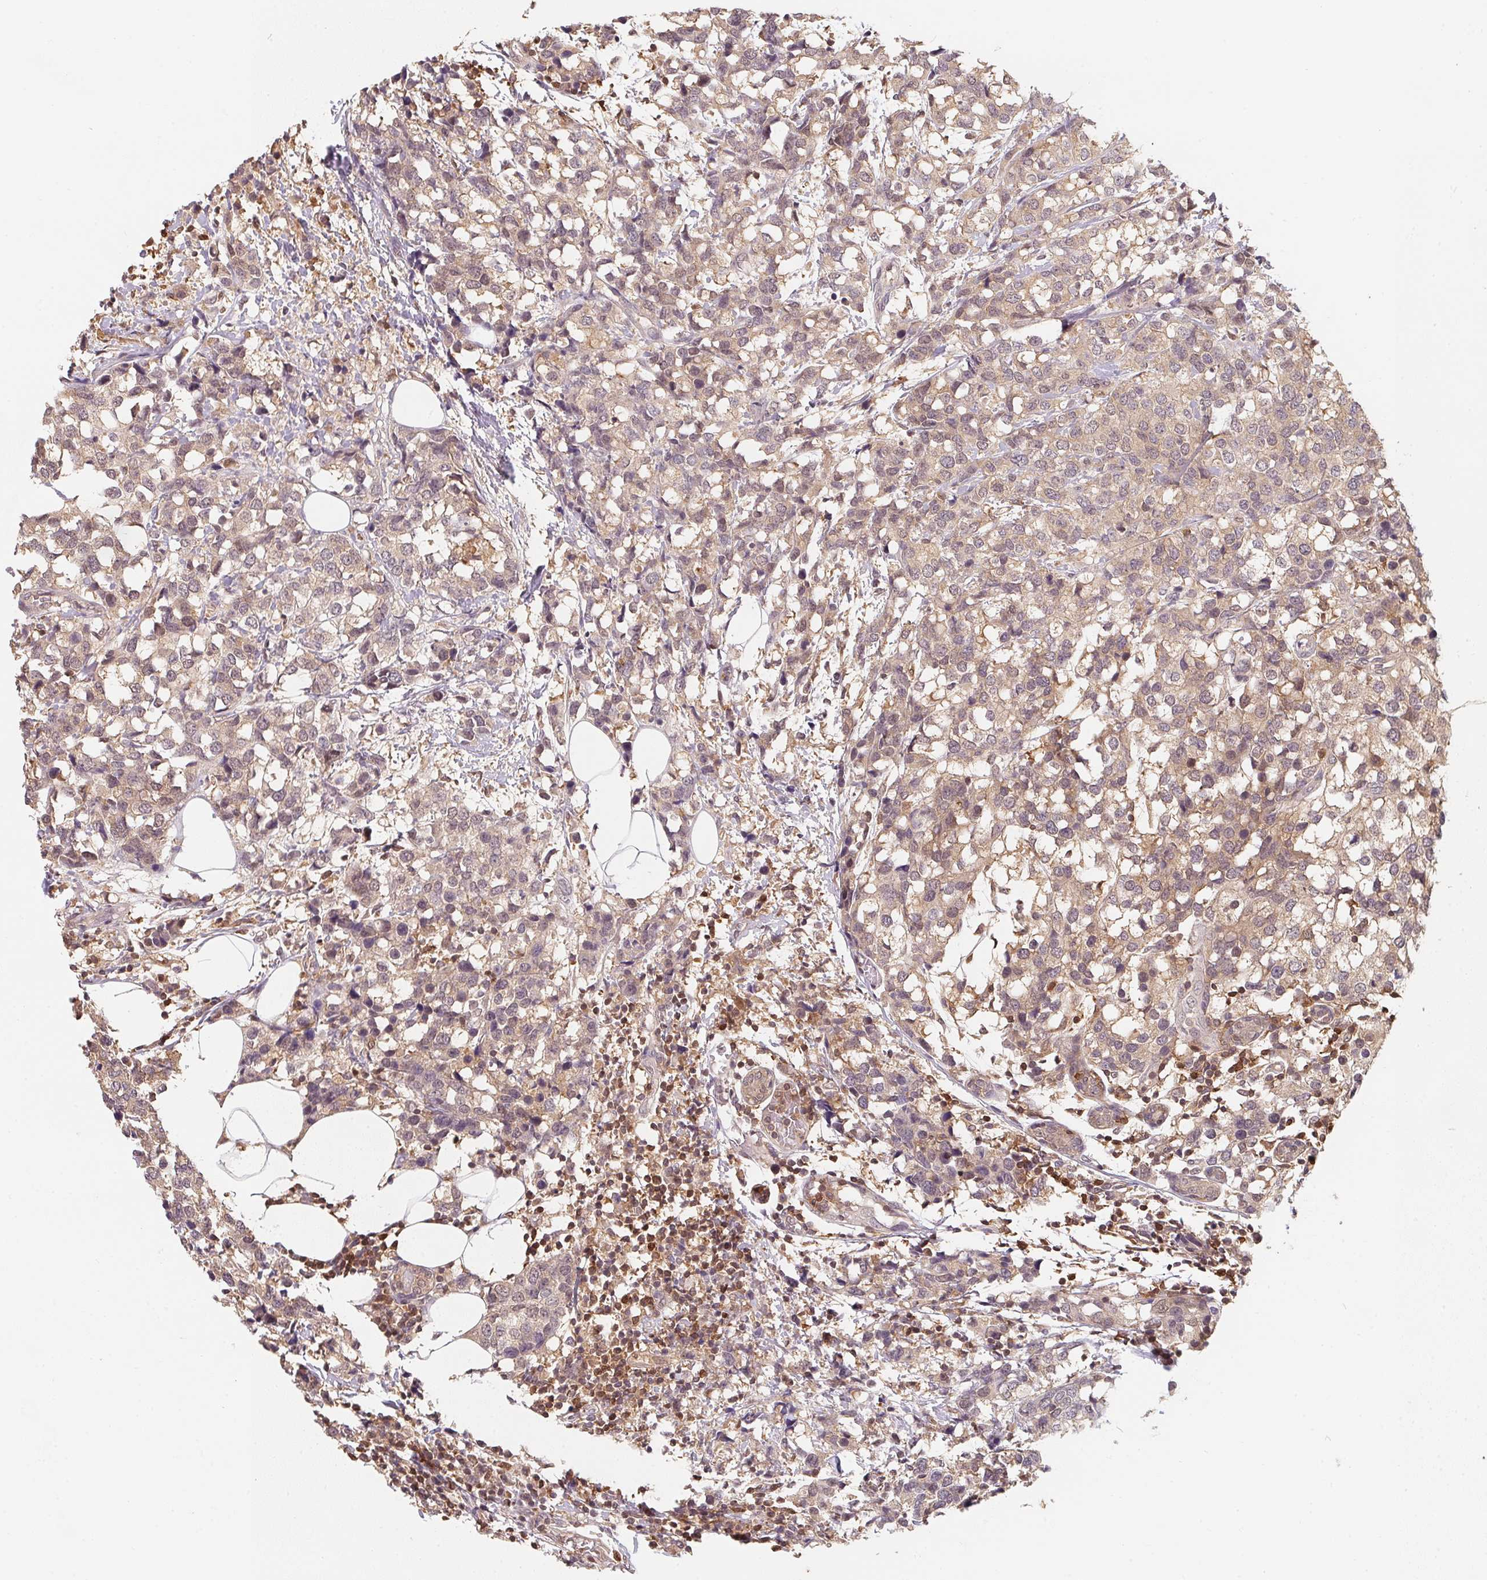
{"staining": {"intensity": "weak", "quantity": "25%-75%", "location": "cytoplasmic/membranous"}, "tissue": "breast cancer", "cell_type": "Tumor cells", "image_type": "cancer", "snomed": [{"axis": "morphology", "description": "Lobular carcinoma"}, {"axis": "topography", "description": "Breast"}], "caption": "Immunohistochemical staining of human breast cancer displays low levels of weak cytoplasmic/membranous expression in approximately 25%-75% of tumor cells.", "gene": "ANKRD13A", "patient": {"sex": "female", "age": 59}}